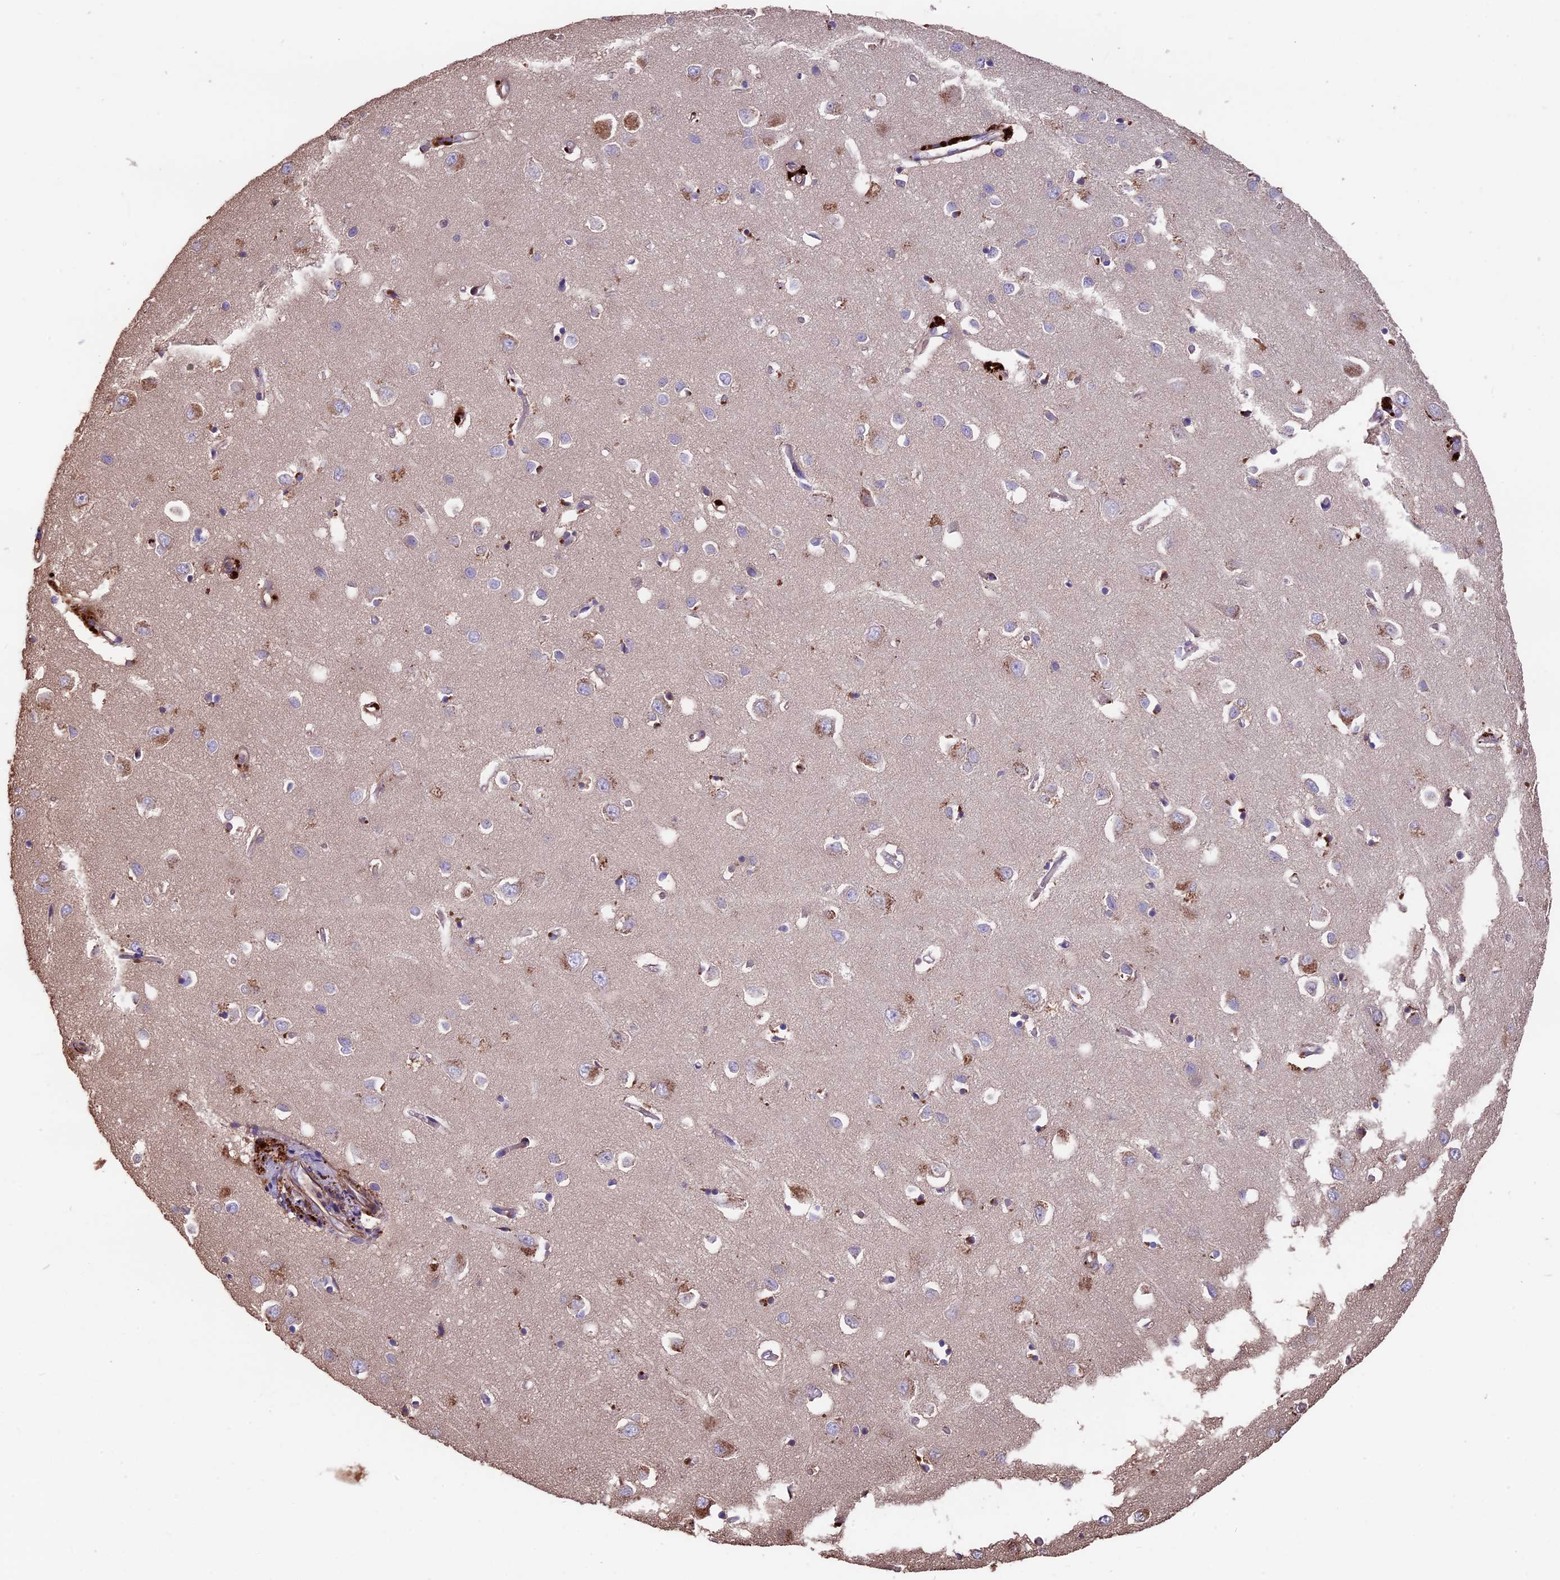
{"staining": {"intensity": "moderate", "quantity": ">75%", "location": "cytoplasmic/membranous"}, "tissue": "cerebral cortex", "cell_type": "Endothelial cells", "image_type": "normal", "snomed": [{"axis": "morphology", "description": "Normal tissue, NOS"}, {"axis": "topography", "description": "Cerebral cortex"}], "caption": "IHC (DAB) staining of unremarkable cerebral cortex demonstrates moderate cytoplasmic/membranous protein staining in approximately >75% of endothelial cells. The protein is shown in brown color, while the nuclei are stained blue.", "gene": "SEH1L", "patient": {"sex": "female", "age": 64}}